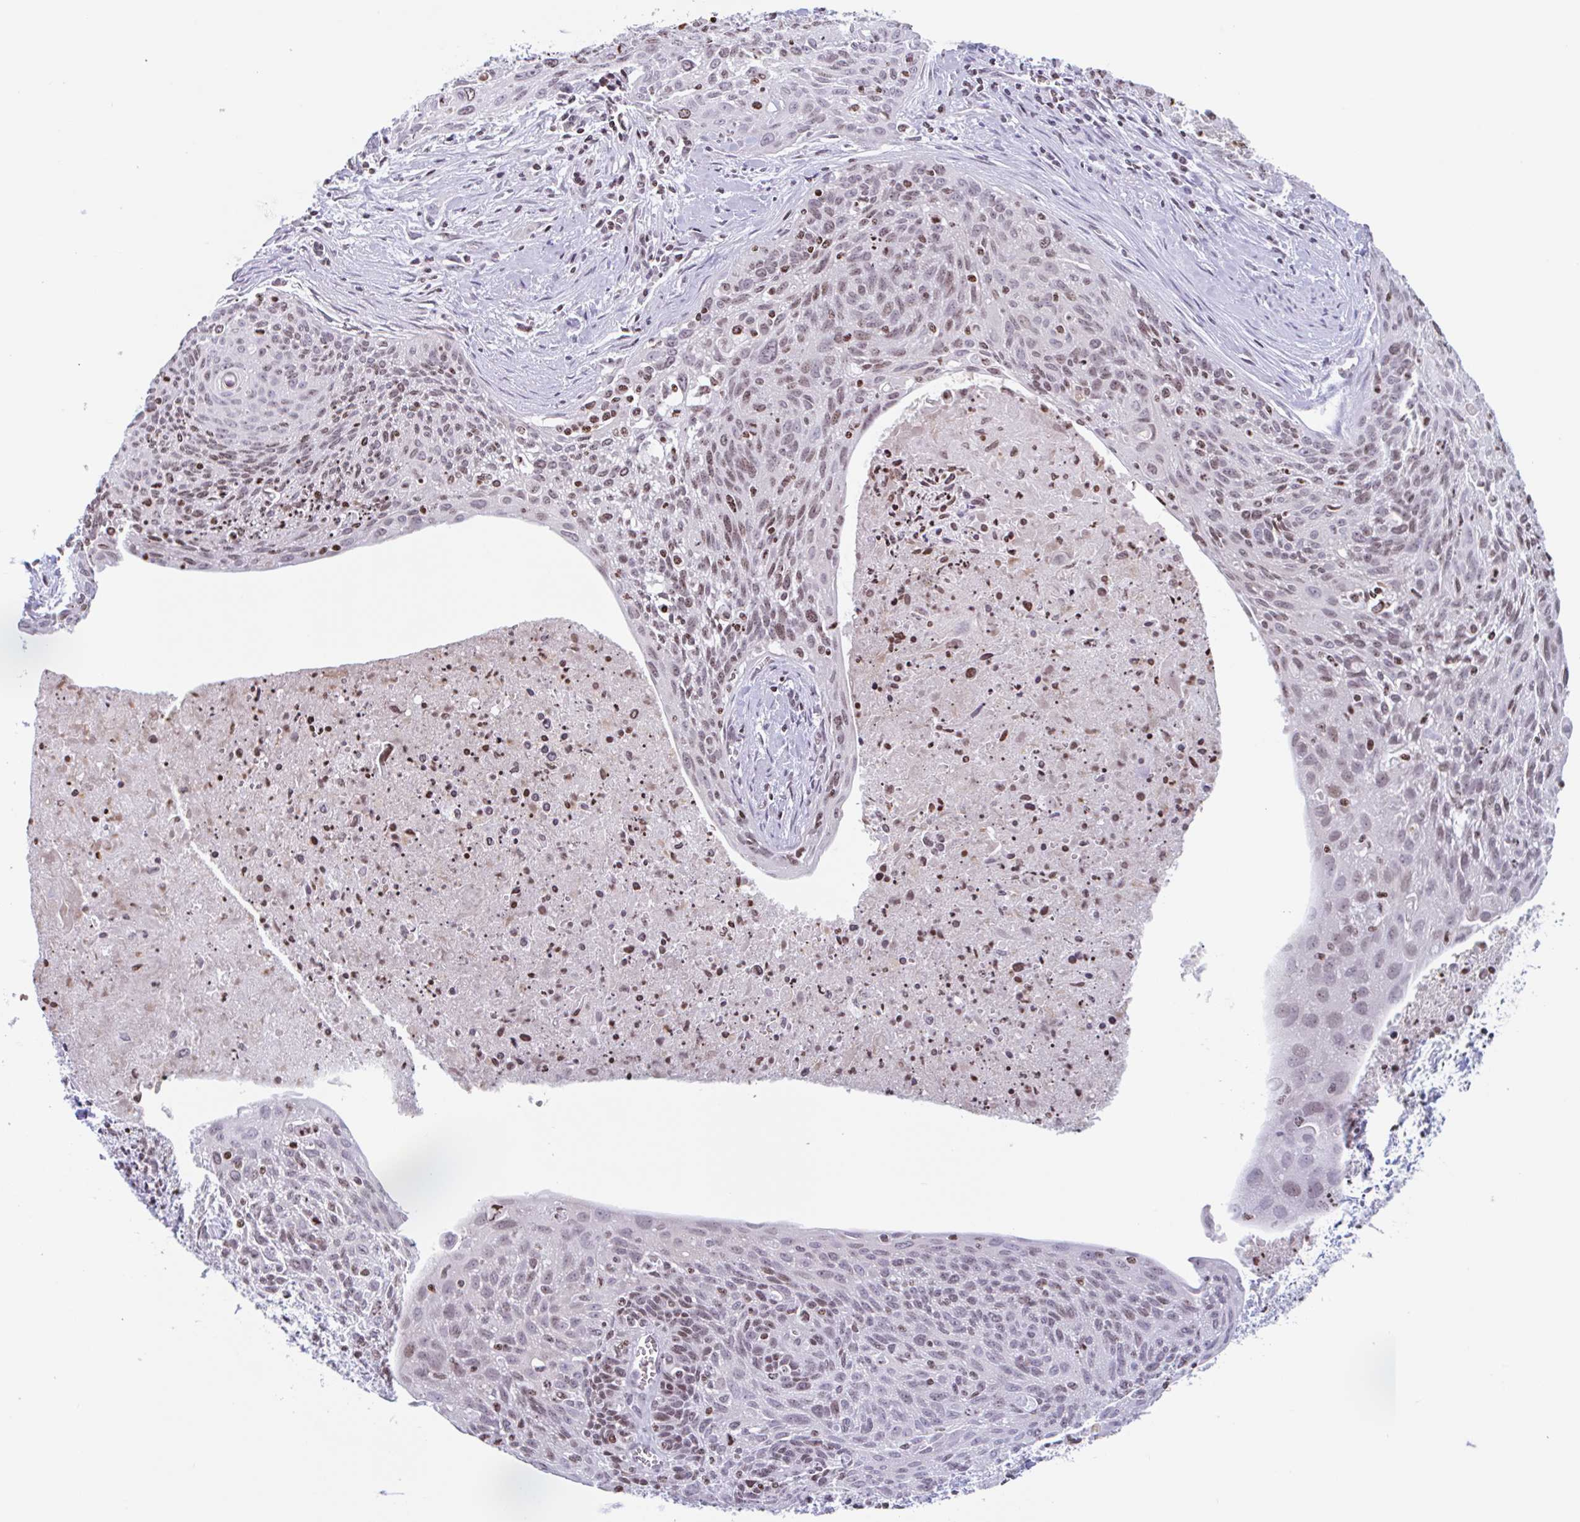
{"staining": {"intensity": "moderate", "quantity": "25%-75%", "location": "nuclear"}, "tissue": "cervical cancer", "cell_type": "Tumor cells", "image_type": "cancer", "snomed": [{"axis": "morphology", "description": "Squamous cell carcinoma, NOS"}, {"axis": "topography", "description": "Cervix"}], "caption": "Protein analysis of cervical cancer (squamous cell carcinoma) tissue reveals moderate nuclear positivity in about 25%-75% of tumor cells. Nuclei are stained in blue.", "gene": "NOL6", "patient": {"sex": "female", "age": 55}}